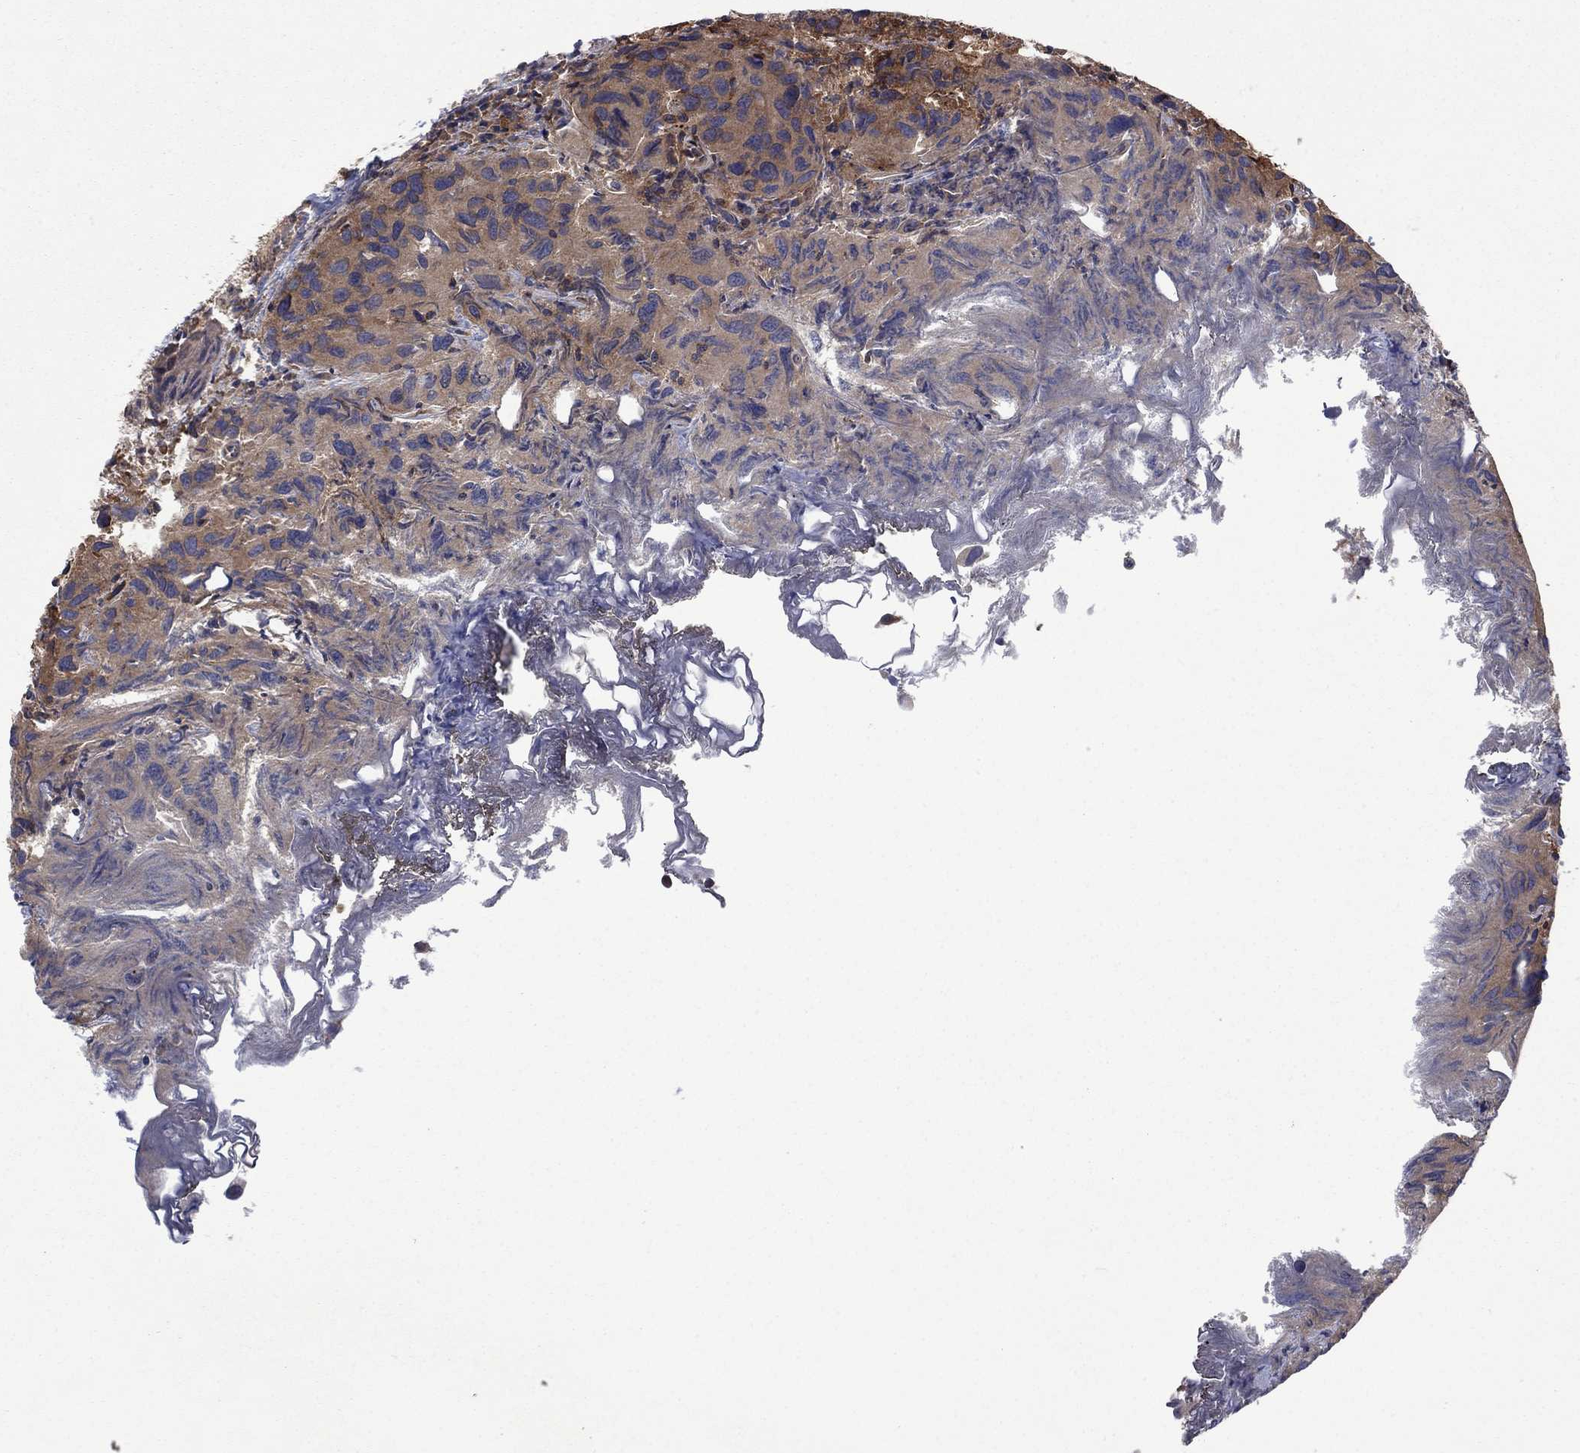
{"staining": {"intensity": "strong", "quantity": "25%-75%", "location": "cytoplasmic/membranous"}, "tissue": "urothelial cancer", "cell_type": "Tumor cells", "image_type": "cancer", "snomed": [{"axis": "morphology", "description": "Urothelial carcinoma, High grade"}, {"axis": "topography", "description": "Urinary bladder"}], "caption": "The immunohistochemical stain labels strong cytoplasmic/membranous staining in tumor cells of high-grade urothelial carcinoma tissue. (DAB (3,3'-diaminobenzidine) IHC with brightfield microscopy, high magnification).", "gene": "IFI35", "patient": {"sex": "male", "age": 79}}